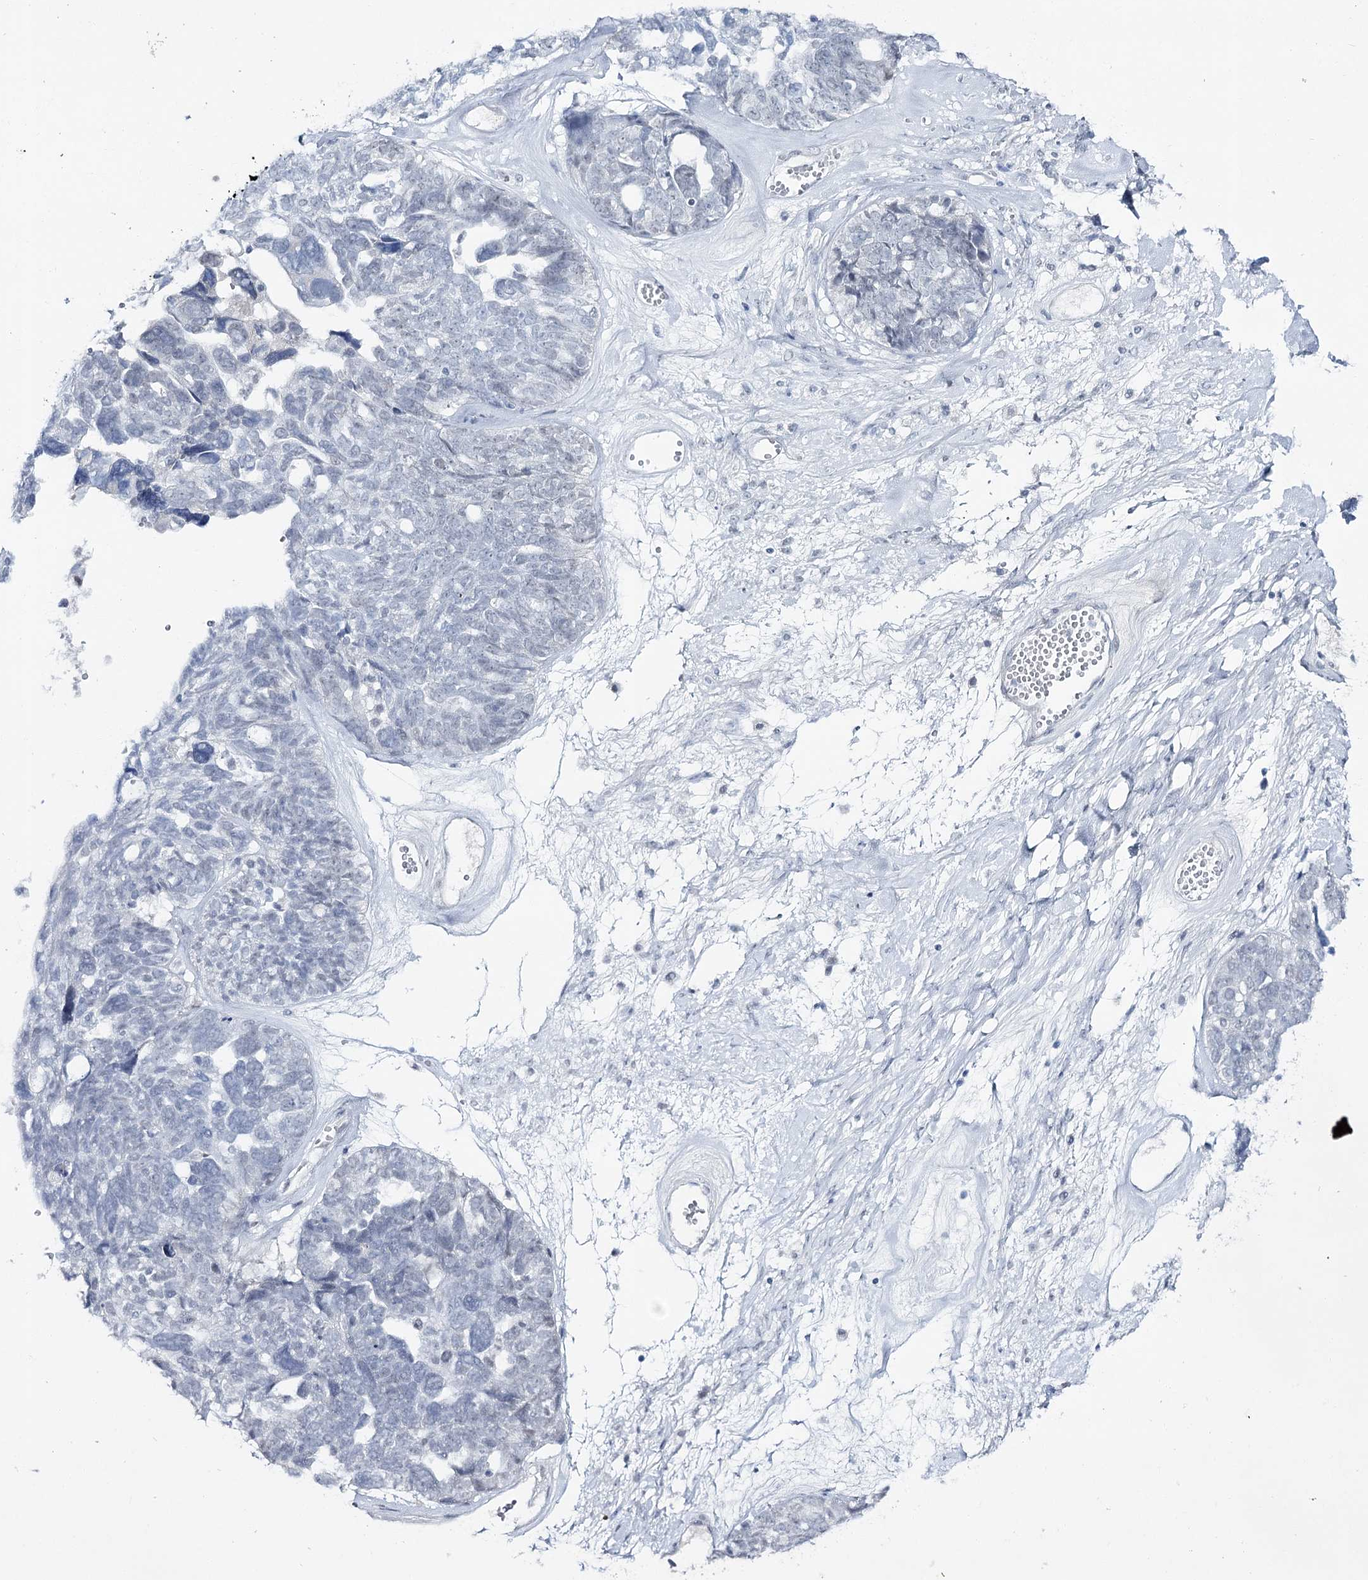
{"staining": {"intensity": "weak", "quantity": "<25%", "location": "nuclear"}, "tissue": "ovarian cancer", "cell_type": "Tumor cells", "image_type": "cancer", "snomed": [{"axis": "morphology", "description": "Cystadenocarcinoma, serous, NOS"}, {"axis": "topography", "description": "Ovary"}], "caption": "Ovarian cancer was stained to show a protein in brown. There is no significant positivity in tumor cells.", "gene": "ZC3H8", "patient": {"sex": "female", "age": 79}}